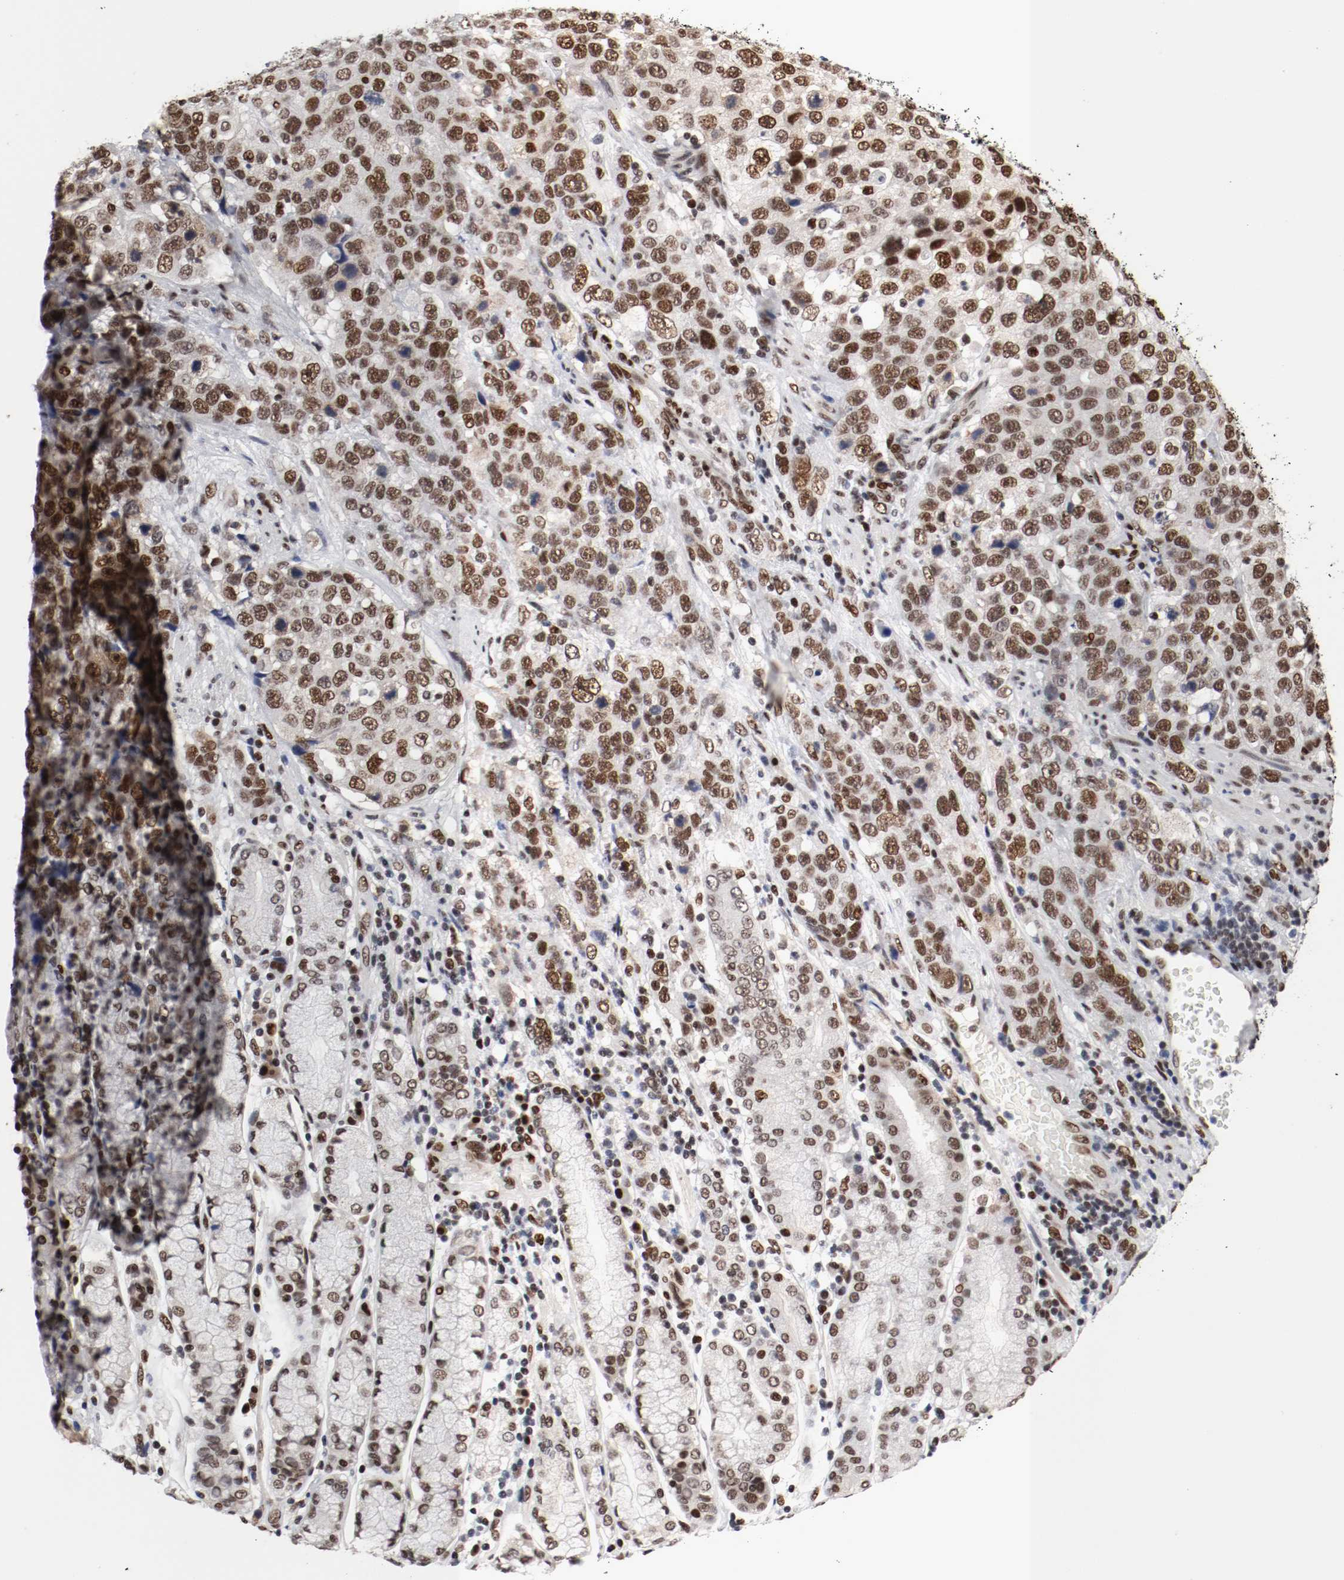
{"staining": {"intensity": "strong", "quantity": ">75%", "location": "nuclear"}, "tissue": "stomach cancer", "cell_type": "Tumor cells", "image_type": "cancer", "snomed": [{"axis": "morphology", "description": "Normal tissue, NOS"}, {"axis": "morphology", "description": "Adenocarcinoma, NOS"}, {"axis": "topography", "description": "Stomach"}], "caption": "Immunohistochemical staining of adenocarcinoma (stomach) demonstrates high levels of strong nuclear protein positivity in approximately >75% of tumor cells.", "gene": "MEF2D", "patient": {"sex": "male", "age": 48}}